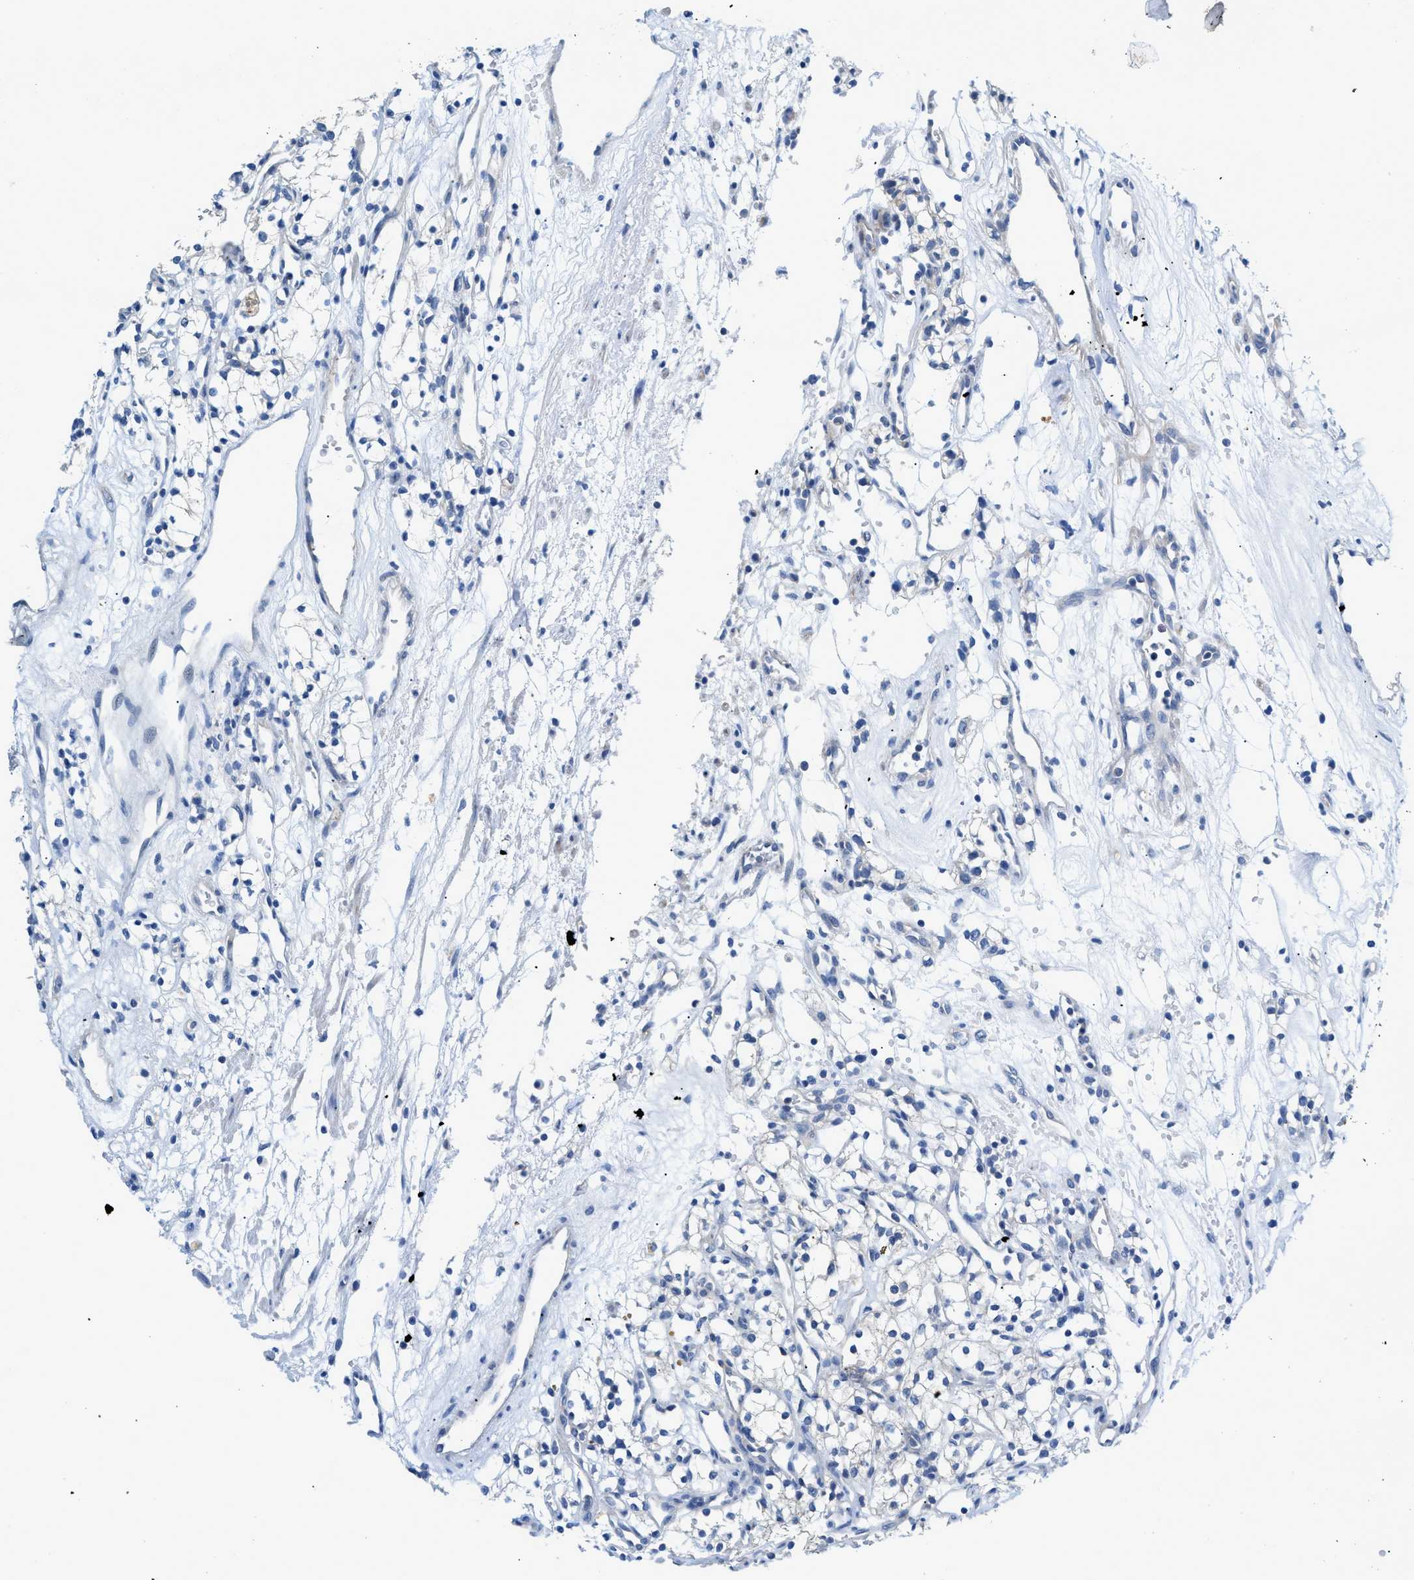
{"staining": {"intensity": "negative", "quantity": "none", "location": "none"}, "tissue": "renal cancer", "cell_type": "Tumor cells", "image_type": "cancer", "snomed": [{"axis": "morphology", "description": "Adenocarcinoma, NOS"}, {"axis": "topography", "description": "Kidney"}], "caption": "Tumor cells are negative for protein expression in human renal adenocarcinoma. The staining is performed using DAB (3,3'-diaminobenzidine) brown chromogen with nuclei counter-stained in using hematoxylin.", "gene": "SLC10A6", "patient": {"sex": "male", "age": 59}}